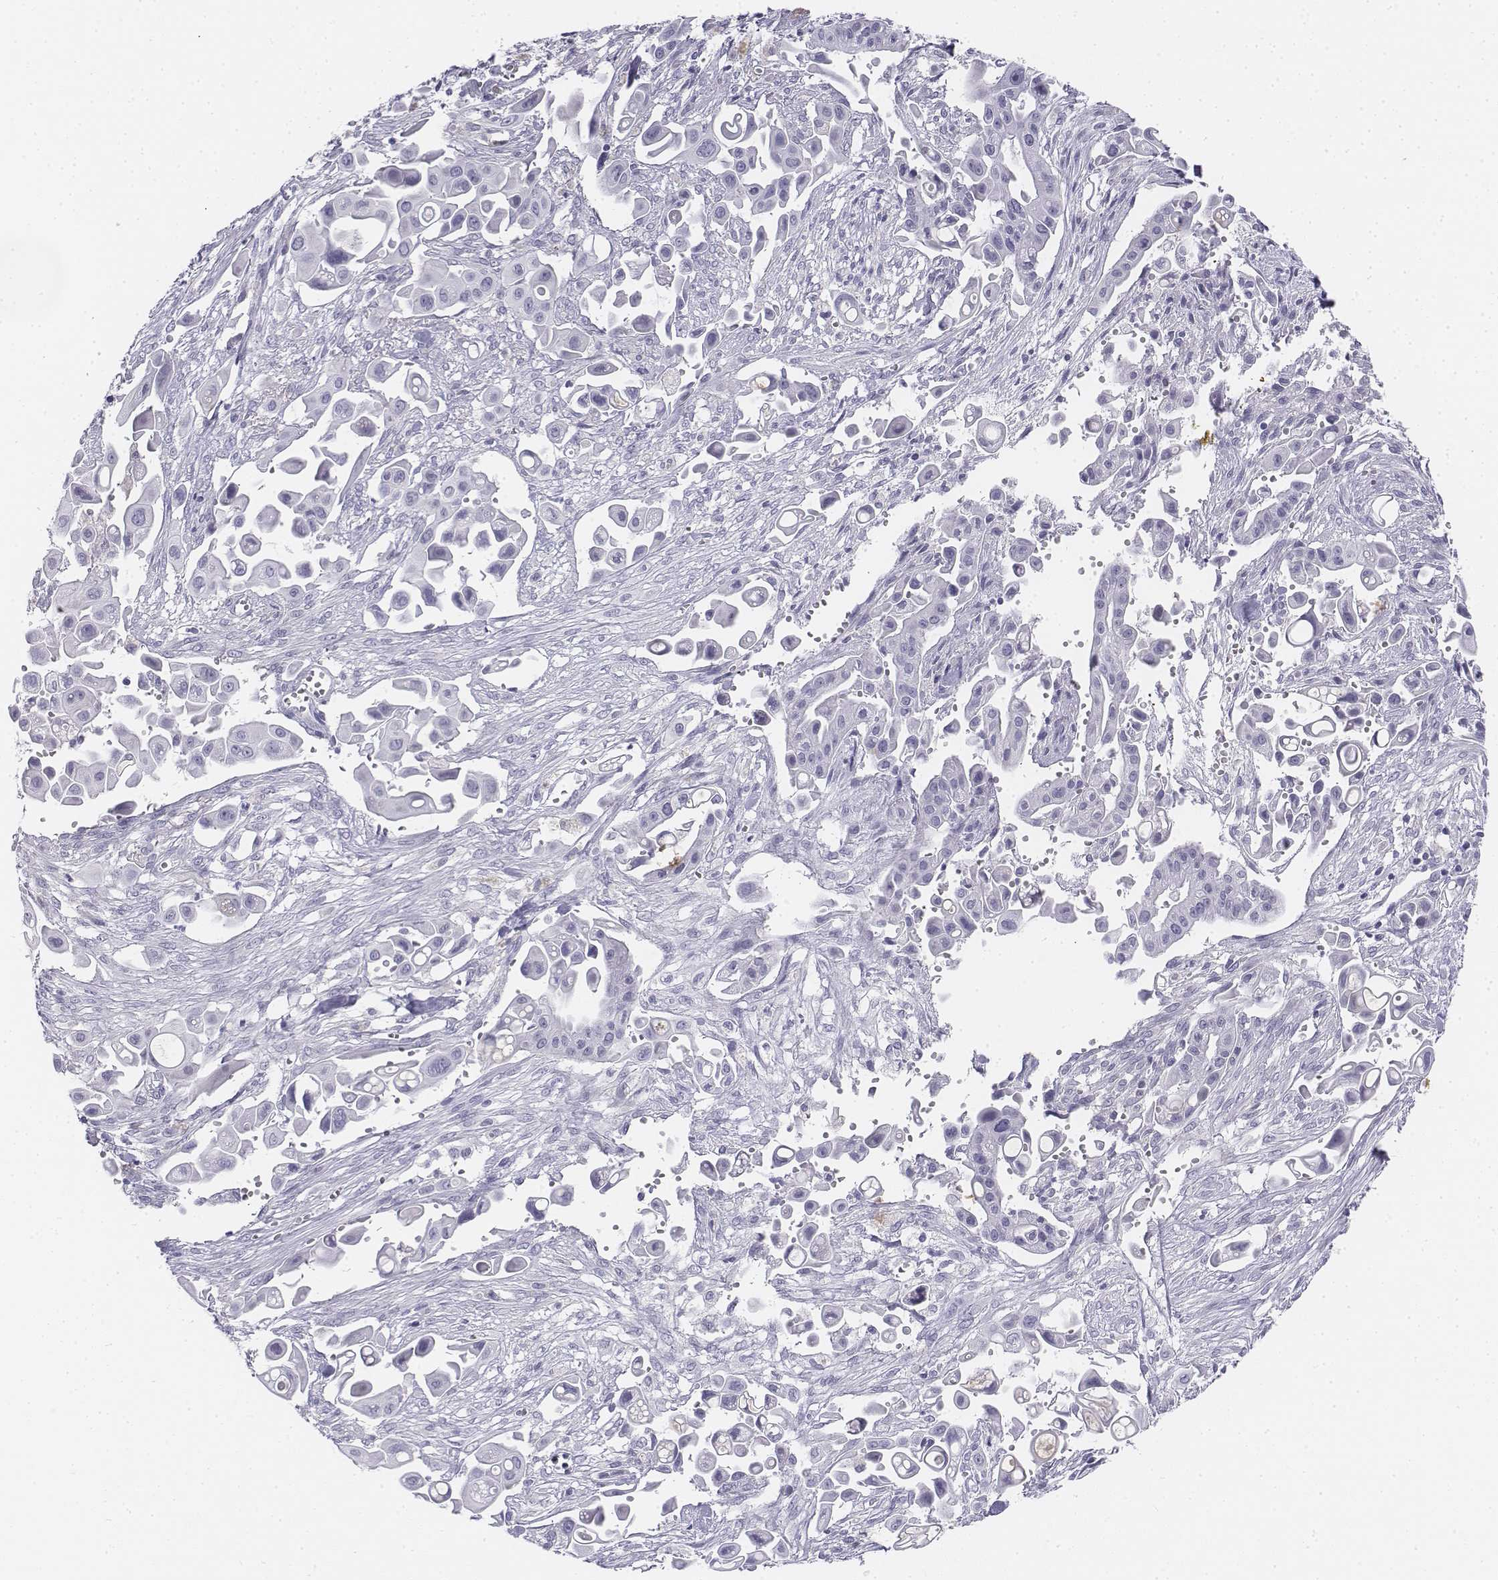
{"staining": {"intensity": "negative", "quantity": "none", "location": "none"}, "tissue": "pancreatic cancer", "cell_type": "Tumor cells", "image_type": "cancer", "snomed": [{"axis": "morphology", "description": "Adenocarcinoma, NOS"}, {"axis": "topography", "description": "Pancreas"}], "caption": "A micrograph of human pancreatic adenocarcinoma is negative for staining in tumor cells.", "gene": "TH", "patient": {"sex": "male", "age": 50}}